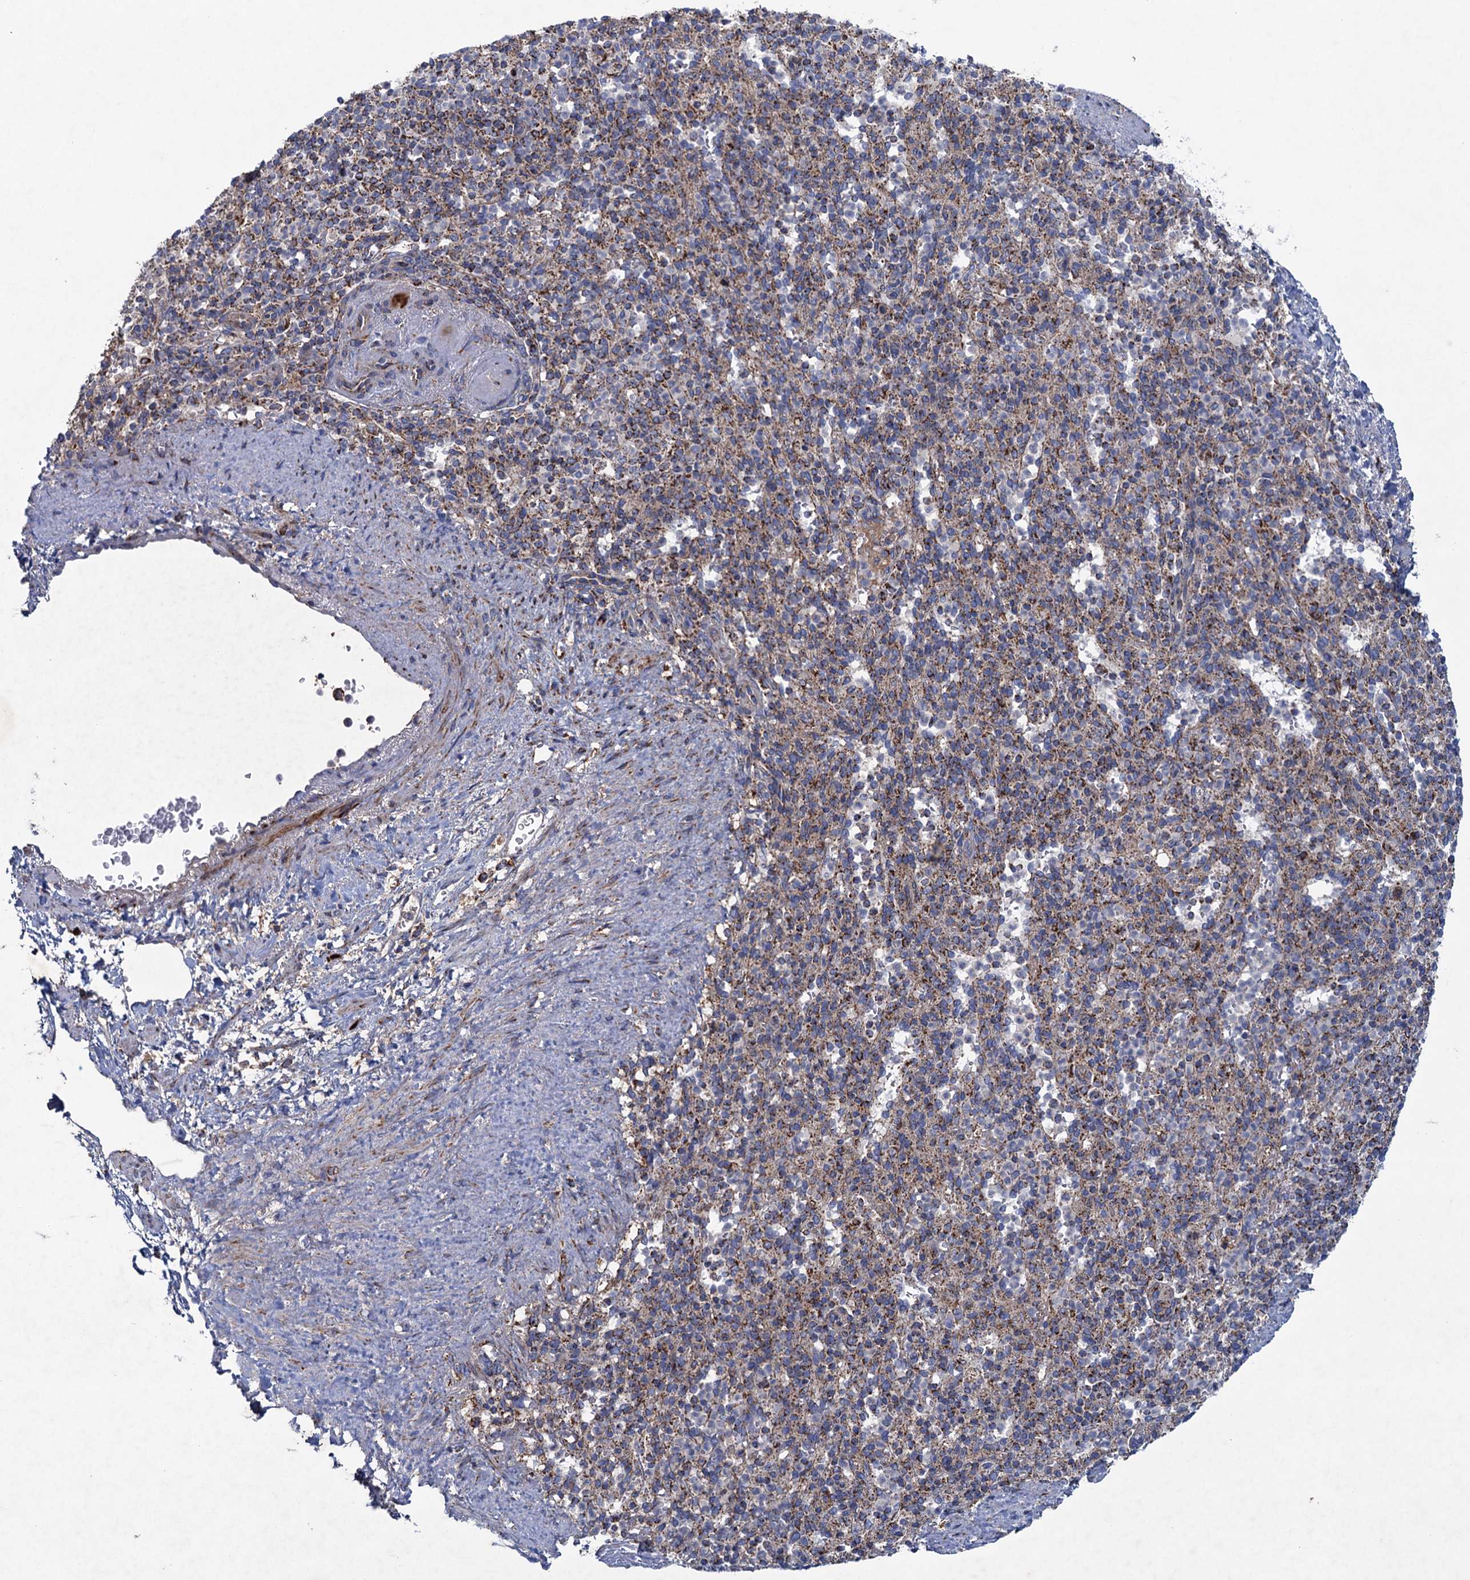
{"staining": {"intensity": "strong", "quantity": "25%-75%", "location": "cytoplasmic/membranous"}, "tissue": "spleen", "cell_type": "Cells in red pulp", "image_type": "normal", "snomed": [{"axis": "morphology", "description": "Normal tissue, NOS"}, {"axis": "topography", "description": "Spleen"}], "caption": "Immunohistochemical staining of normal human spleen displays strong cytoplasmic/membranous protein staining in about 25%-75% of cells in red pulp.", "gene": "GTPBP3", "patient": {"sex": "female", "age": 74}}